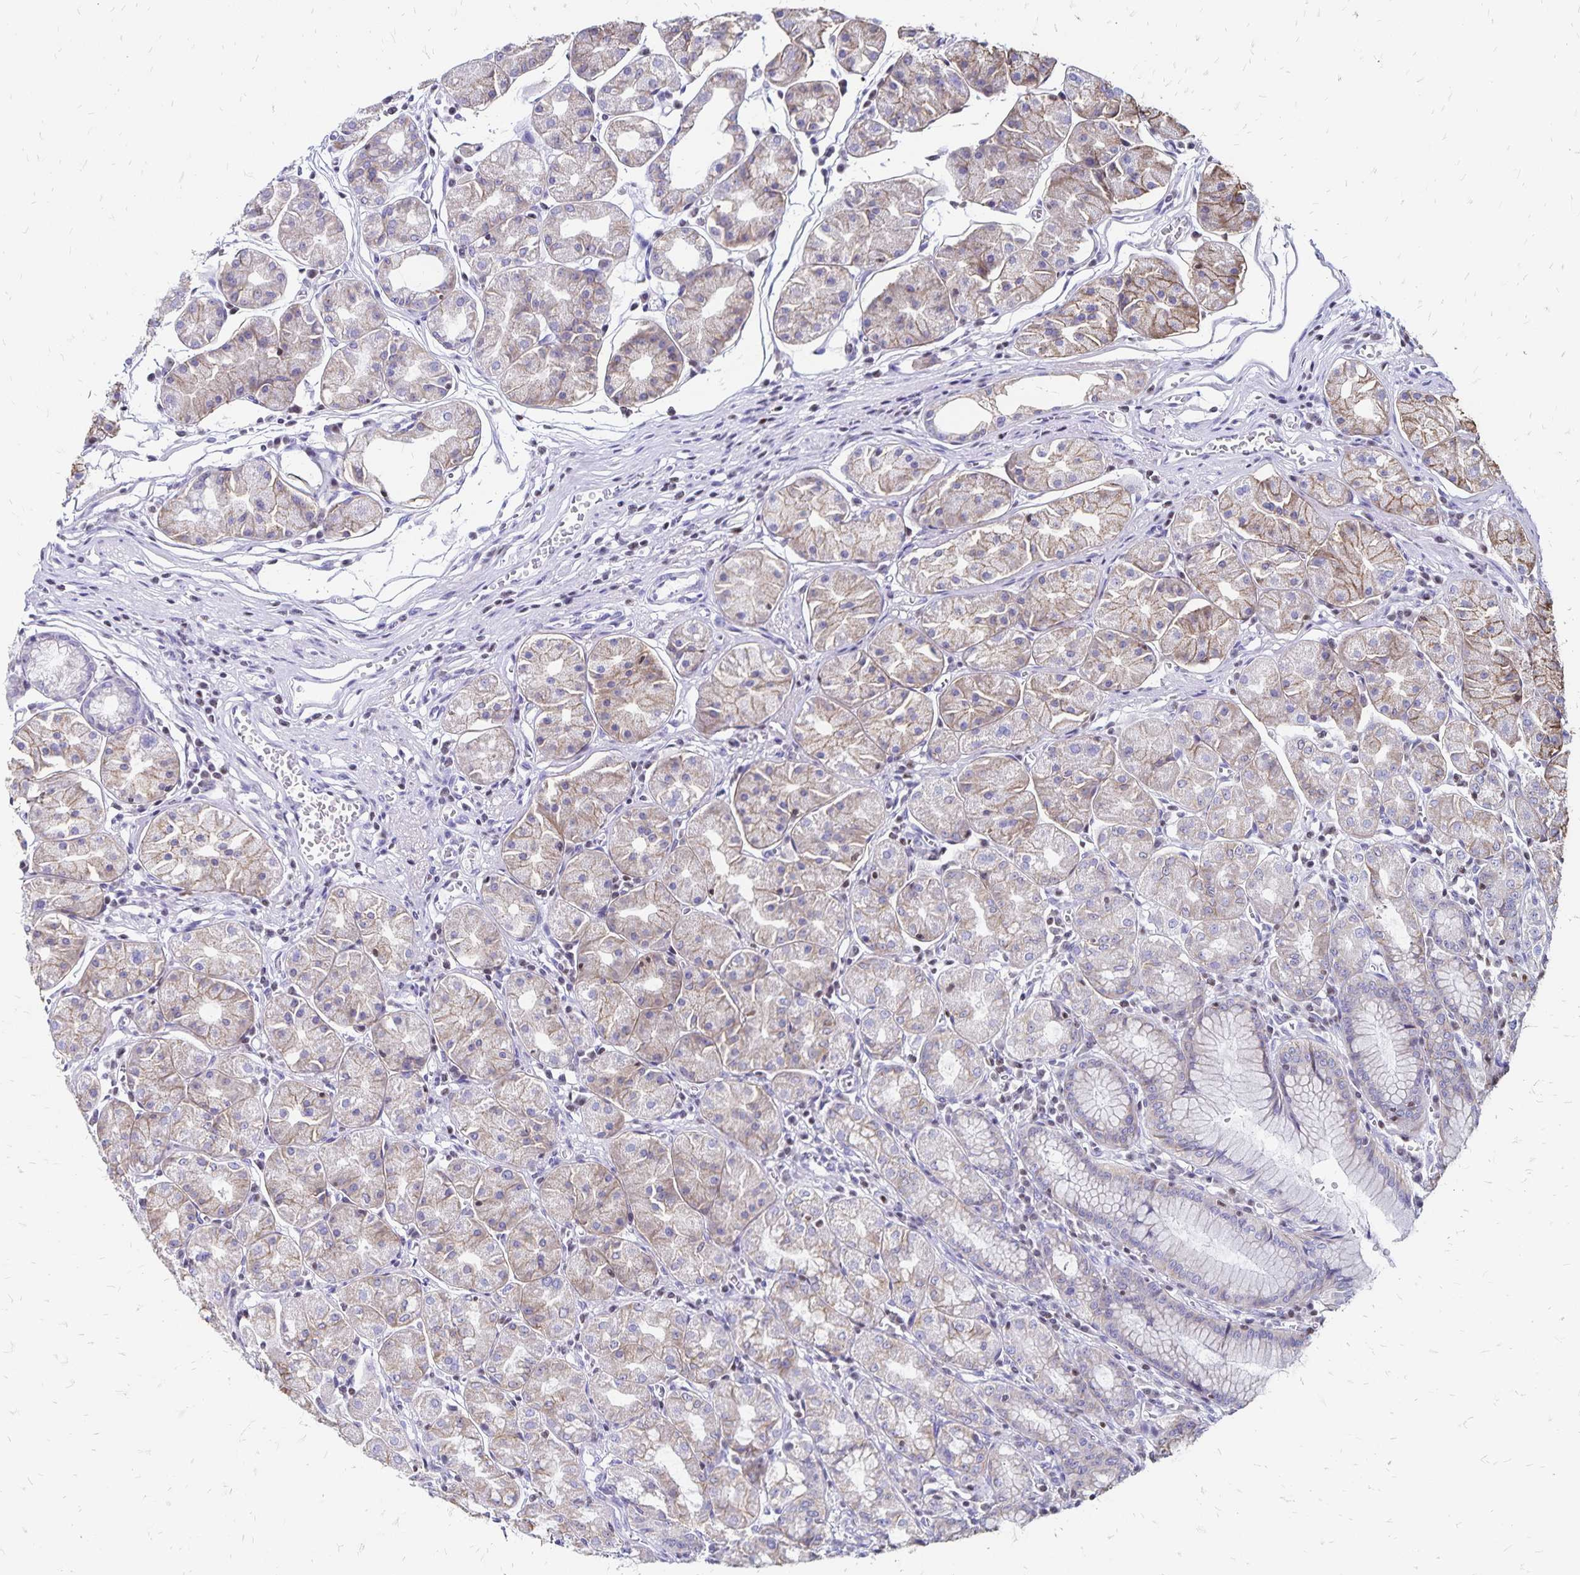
{"staining": {"intensity": "moderate", "quantity": "<25%", "location": "cytoplasmic/membranous"}, "tissue": "stomach", "cell_type": "Glandular cells", "image_type": "normal", "snomed": [{"axis": "morphology", "description": "Normal tissue, NOS"}, {"axis": "topography", "description": "Stomach"}], "caption": "Immunohistochemical staining of unremarkable human stomach reveals low levels of moderate cytoplasmic/membranous positivity in about <25% of glandular cells.", "gene": "IKZF1", "patient": {"sex": "male", "age": 55}}